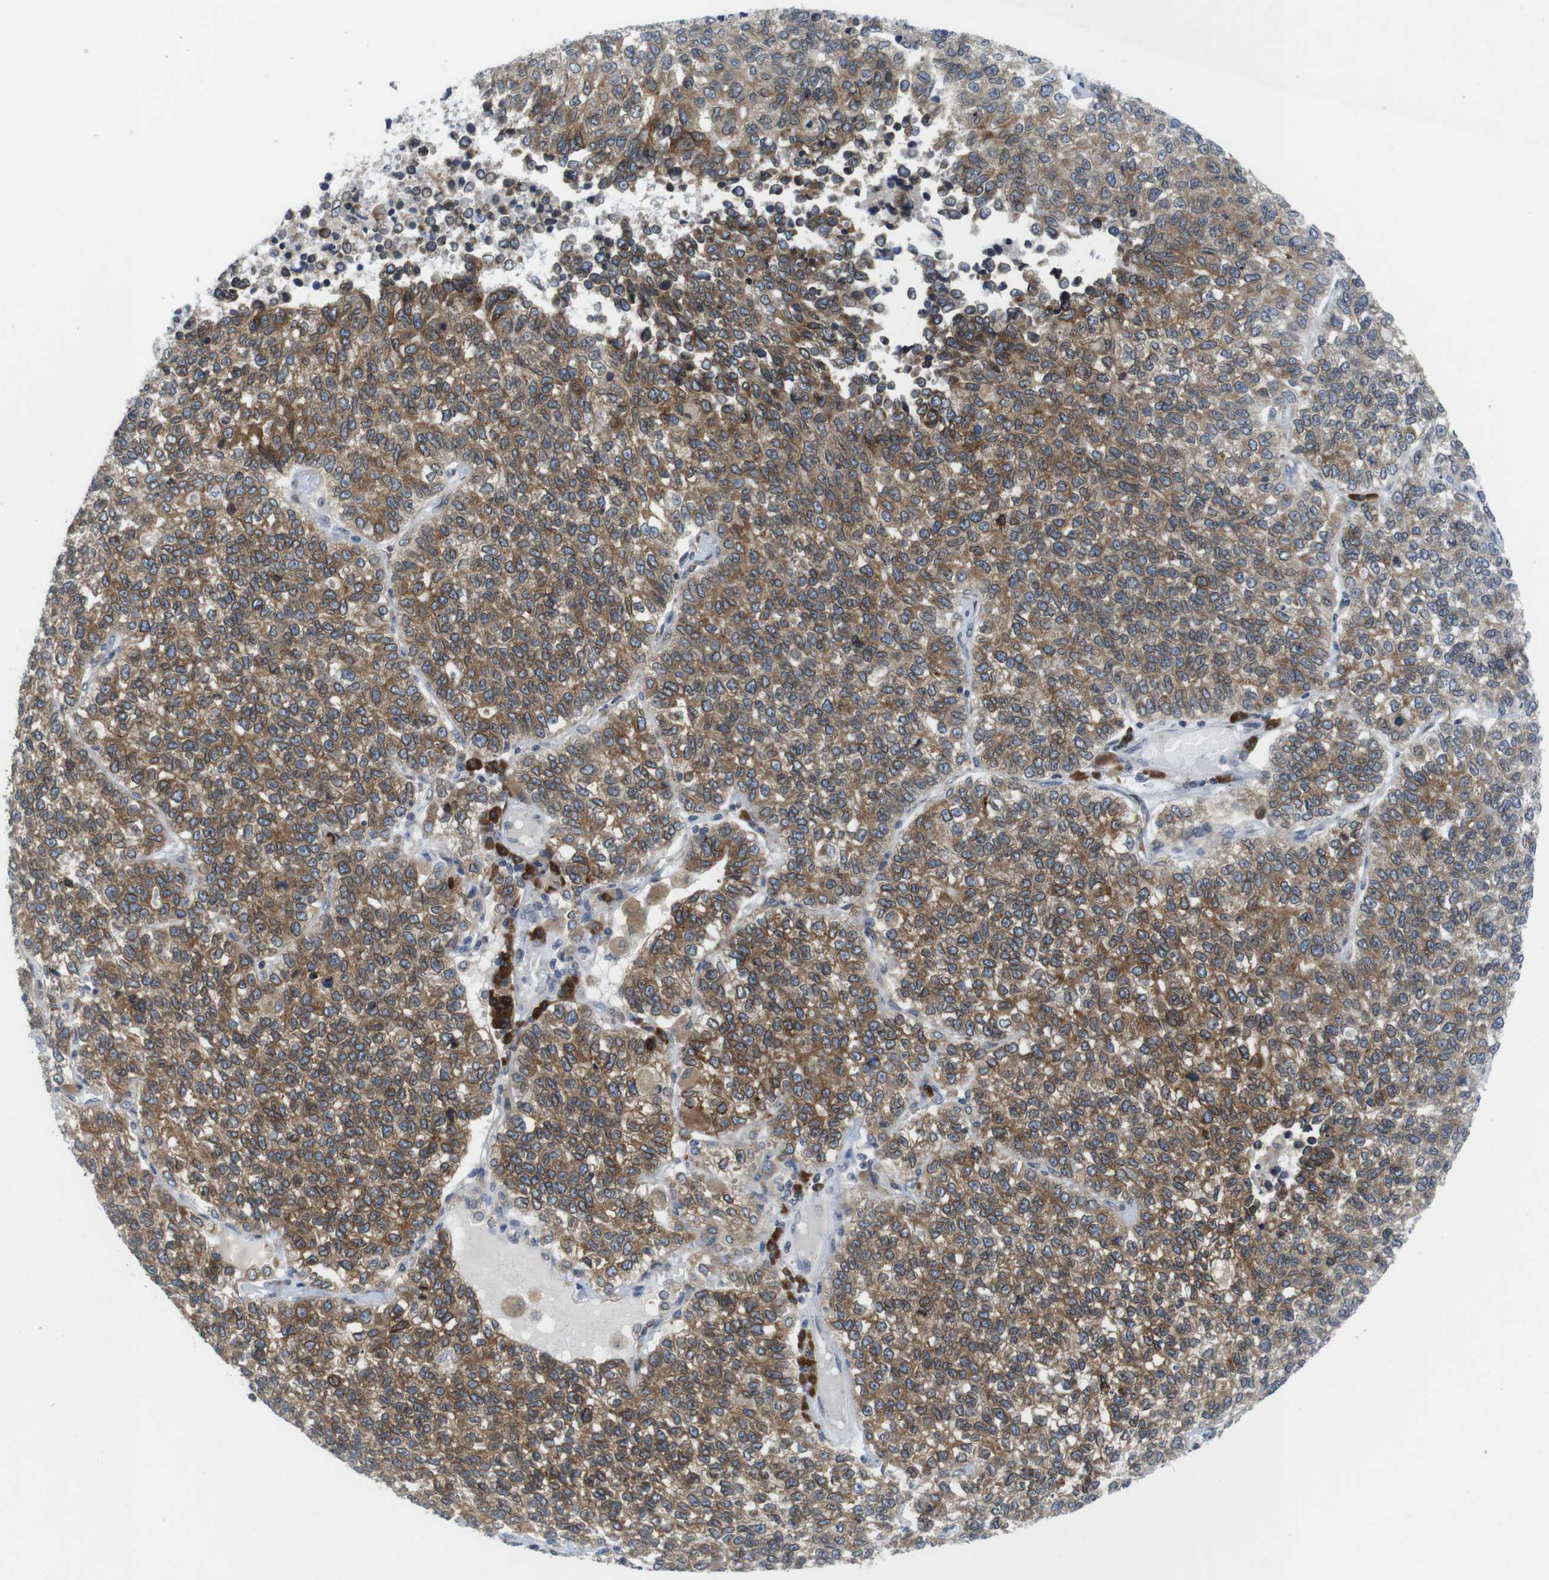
{"staining": {"intensity": "moderate", "quantity": ">75%", "location": "cytoplasmic/membranous"}, "tissue": "lung cancer", "cell_type": "Tumor cells", "image_type": "cancer", "snomed": [{"axis": "morphology", "description": "Adenocarcinoma, NOS"}, {"axis": "topography", "description": "Lung"}], "caption": "Brown immunohistochemical staining in adenocarcinoma (lung) exhibits moderate cytoplasmic/membranous staining in about >75% of tumor cells.", "gene": "ERGIC3", "patient": {"sex": "male", "age": 49}}